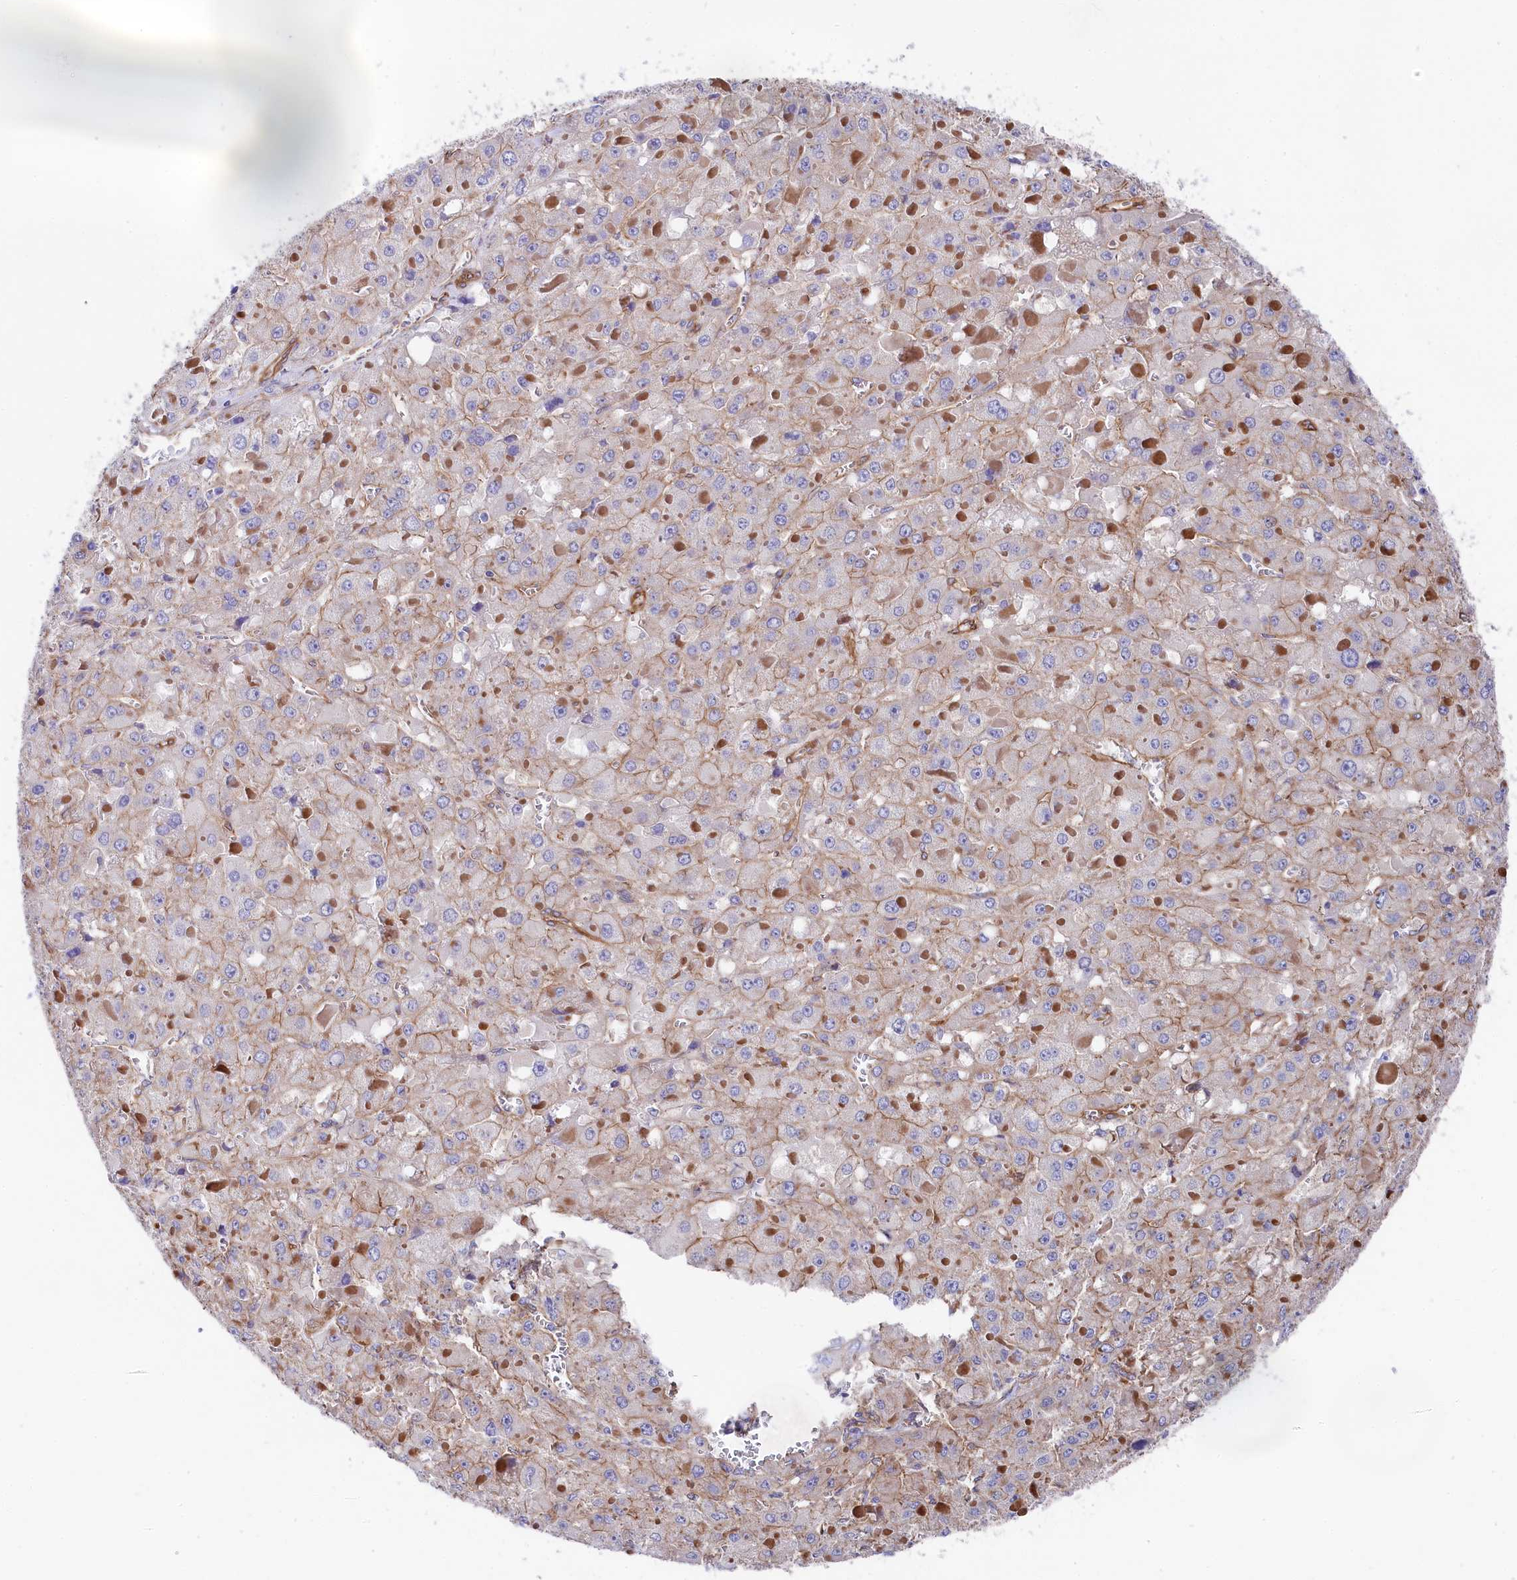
{"staining": {"intensity": "moderate", "quantity": "25%-75%", "location": "cytoplasmic/membranous"}, "tissue": "liver cancer", "cell_type": "Tumor cells", "image_type": "cancer", "snomed": [{"axis": "morphology", "description": "Carcinoma, Hepatocellular, NOS"}, {"axis": "topography", "description": "Liver"}], "caption": "Immunohistochemical staining of human hepatocellular carcinoma (liver) exhibits medium levels of moderate cytoplasmic/membranous protein expression in about 25%-75% of tumor cells.", "gene": "TNKS1BP1", "patient": {"sex": "female", "age": 73}}